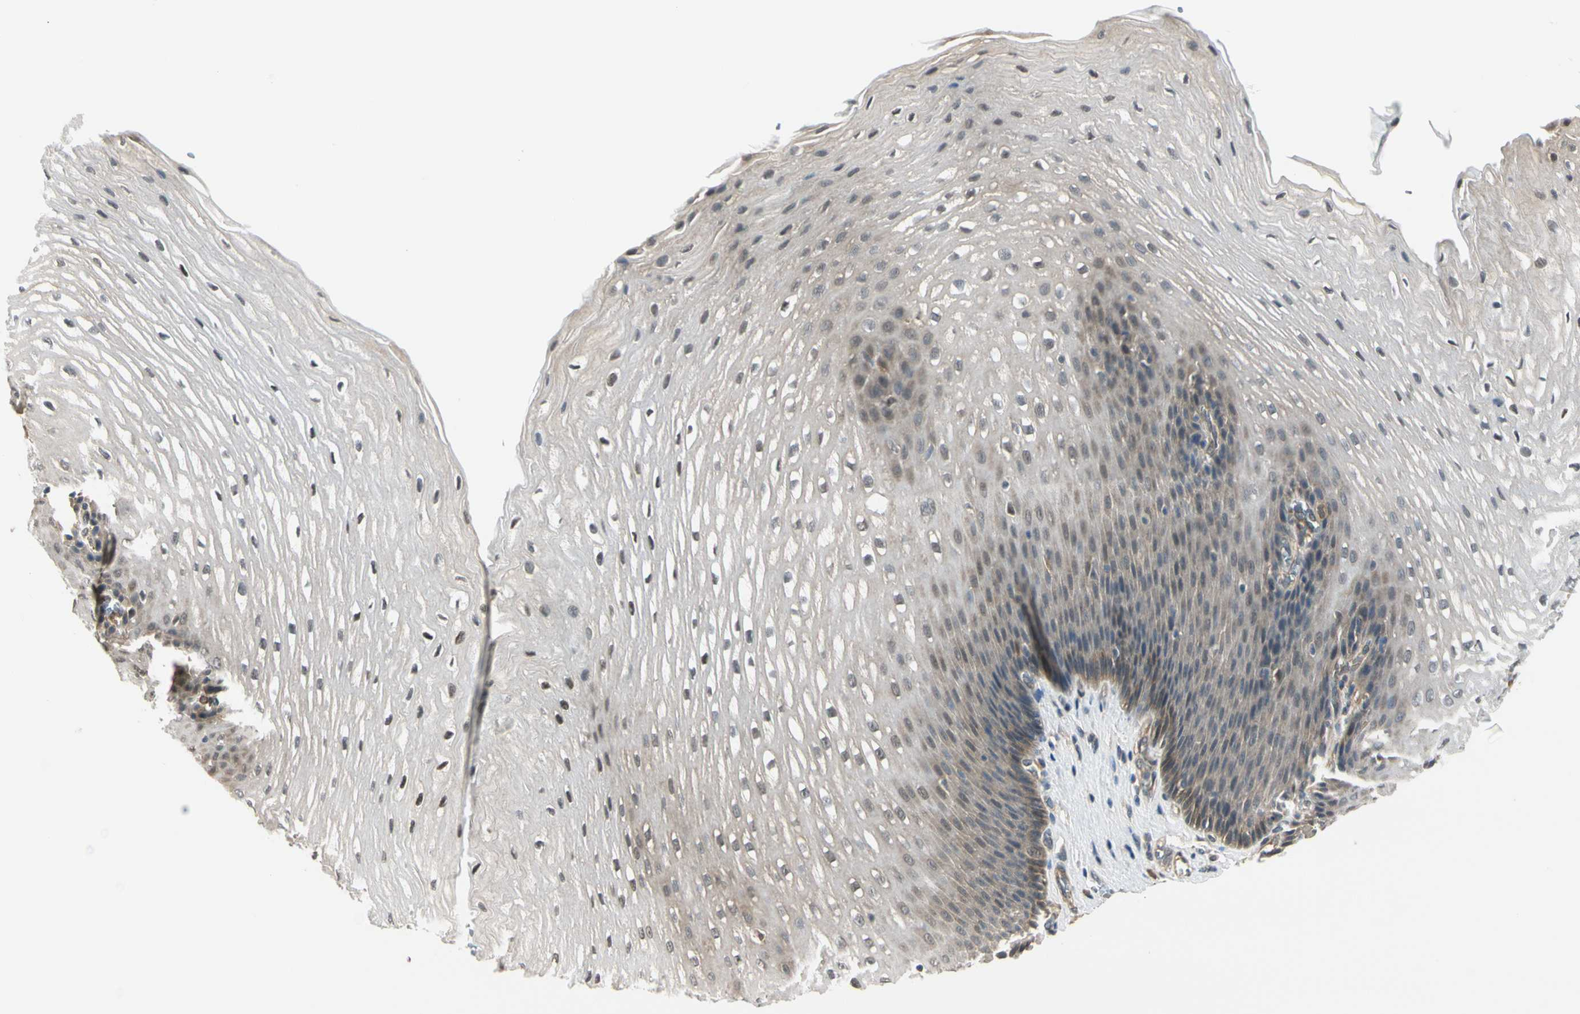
{"staining": {"intensity": "weak", "quantity": "25%-75%", "location": "cytoplasmic/membranous,nuclear"}, "tissue": "esophagus", "cell_type": "Squamous epithelial cells", "image_type": "normal", "snomed": [{"axis": "morphology", "description": "Normal tissue, NOS"}, {"axis": "topography", "description": "Esophagus"}], "caption": "Immunohistochemical staining of benign esophagus displays low levels of weak cytoplasmic/membranous,nuclear positivity in about 25%-75% of squamous epithelial cells. The staining was performed using DAB, with brown indicating positive protein expression. Nuclei are stained blue with hematoxylin.", "gene": "RASGRF1", "patient": {"sex": "male", "age": 48}}